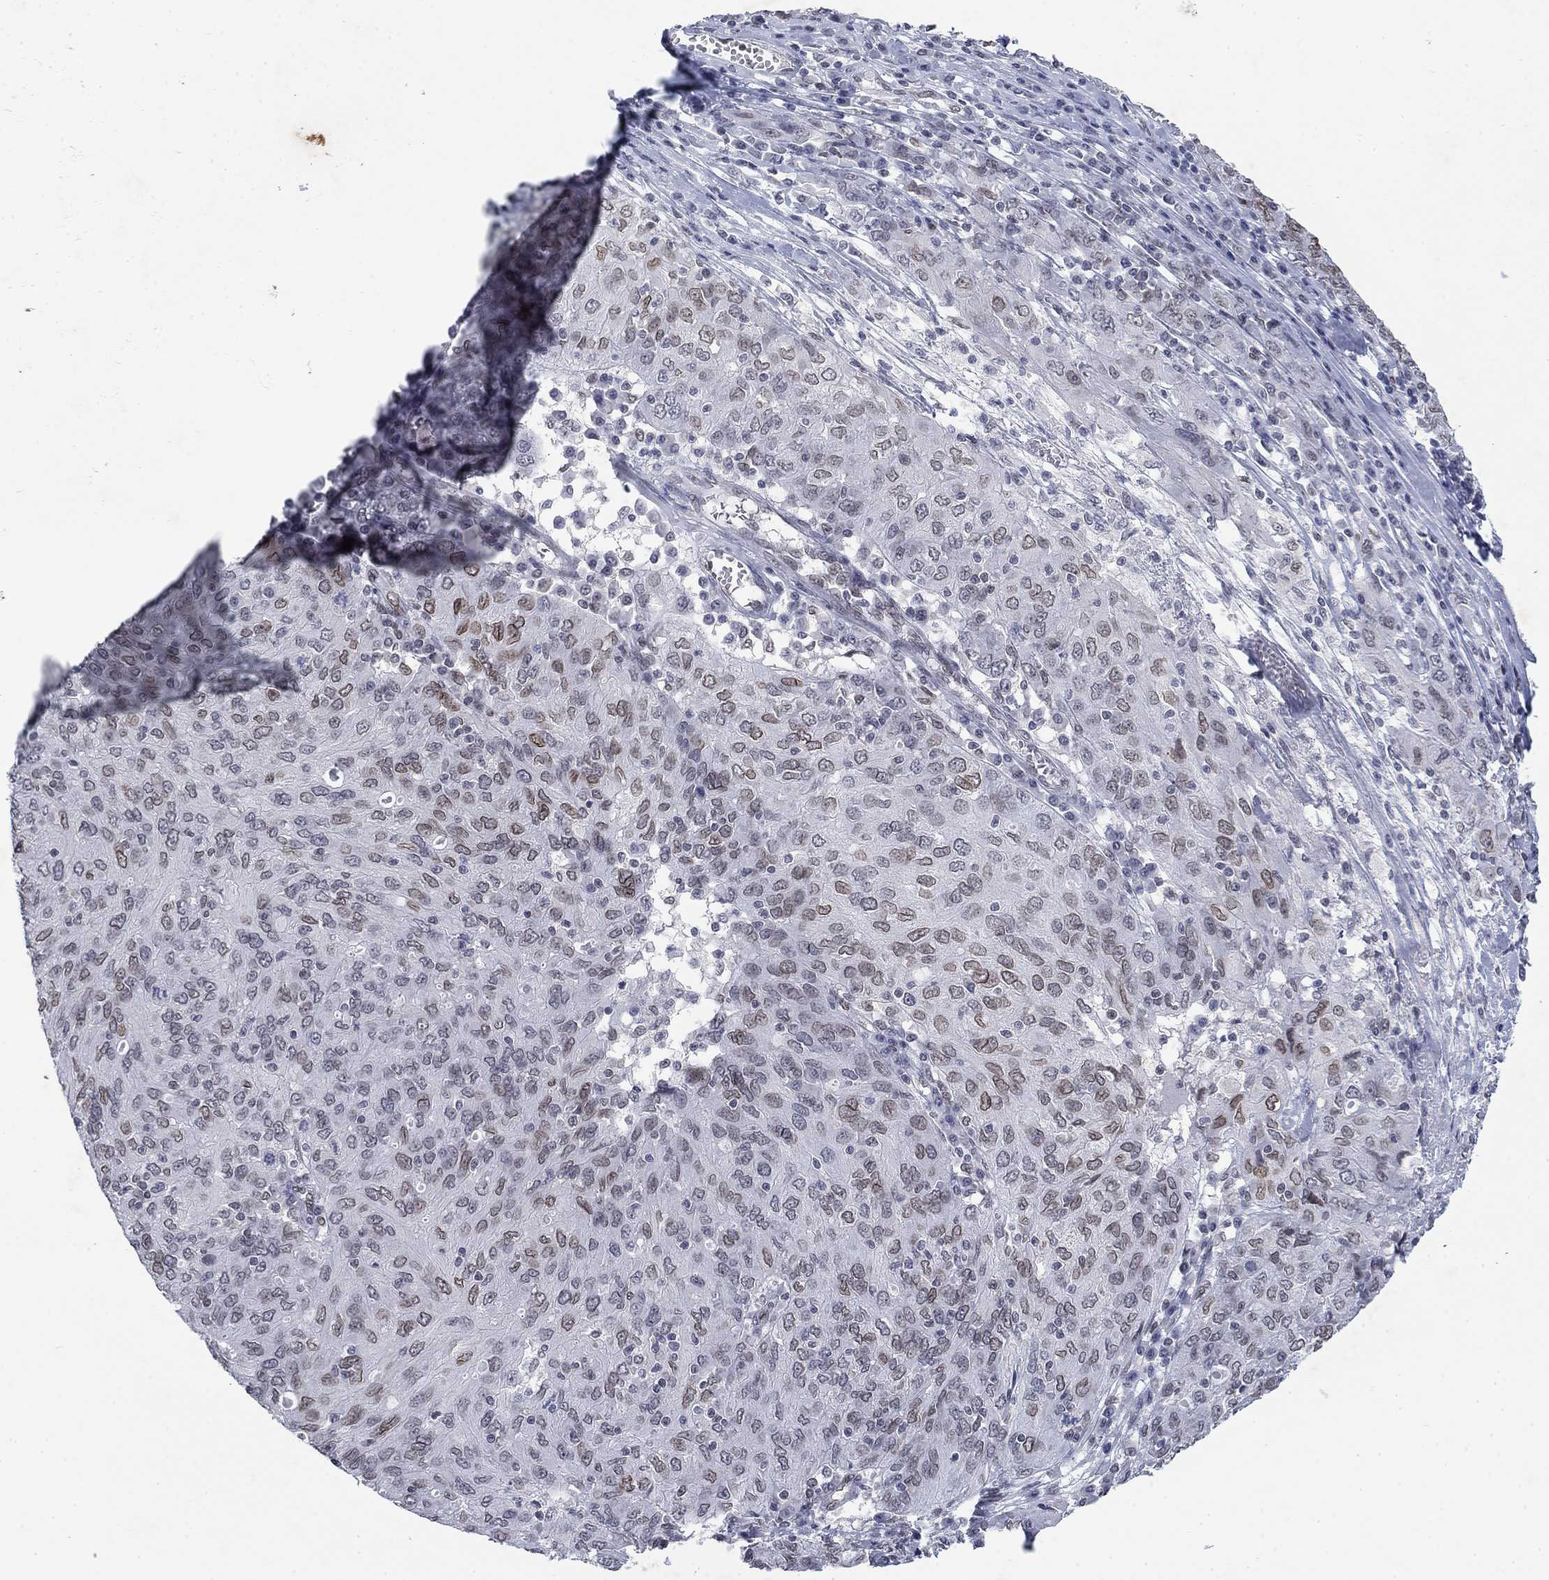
{"staining": {"intensity": "strong", "quantity": "<25%", "location": "cytoplasmic/membranous,nuclear"}, "tissue": "ovarian cancer", "cell_type": "Tumor cells", "image_type": "cancer", "snomed": [{"axis": "morphology", "description": "Carcinoma, endometroid"}, {"axis": "topography", "description": "Ovary"}], "caption": "The image shows immunohistochemical staining of ovarian cancer. There is strong cytoplasmic/membranous and nuclear expression is seen in approximately <25% of tumor cells.", "gene": "TOR1AIP1", "patient": {"sex": "female", "age": 50}}